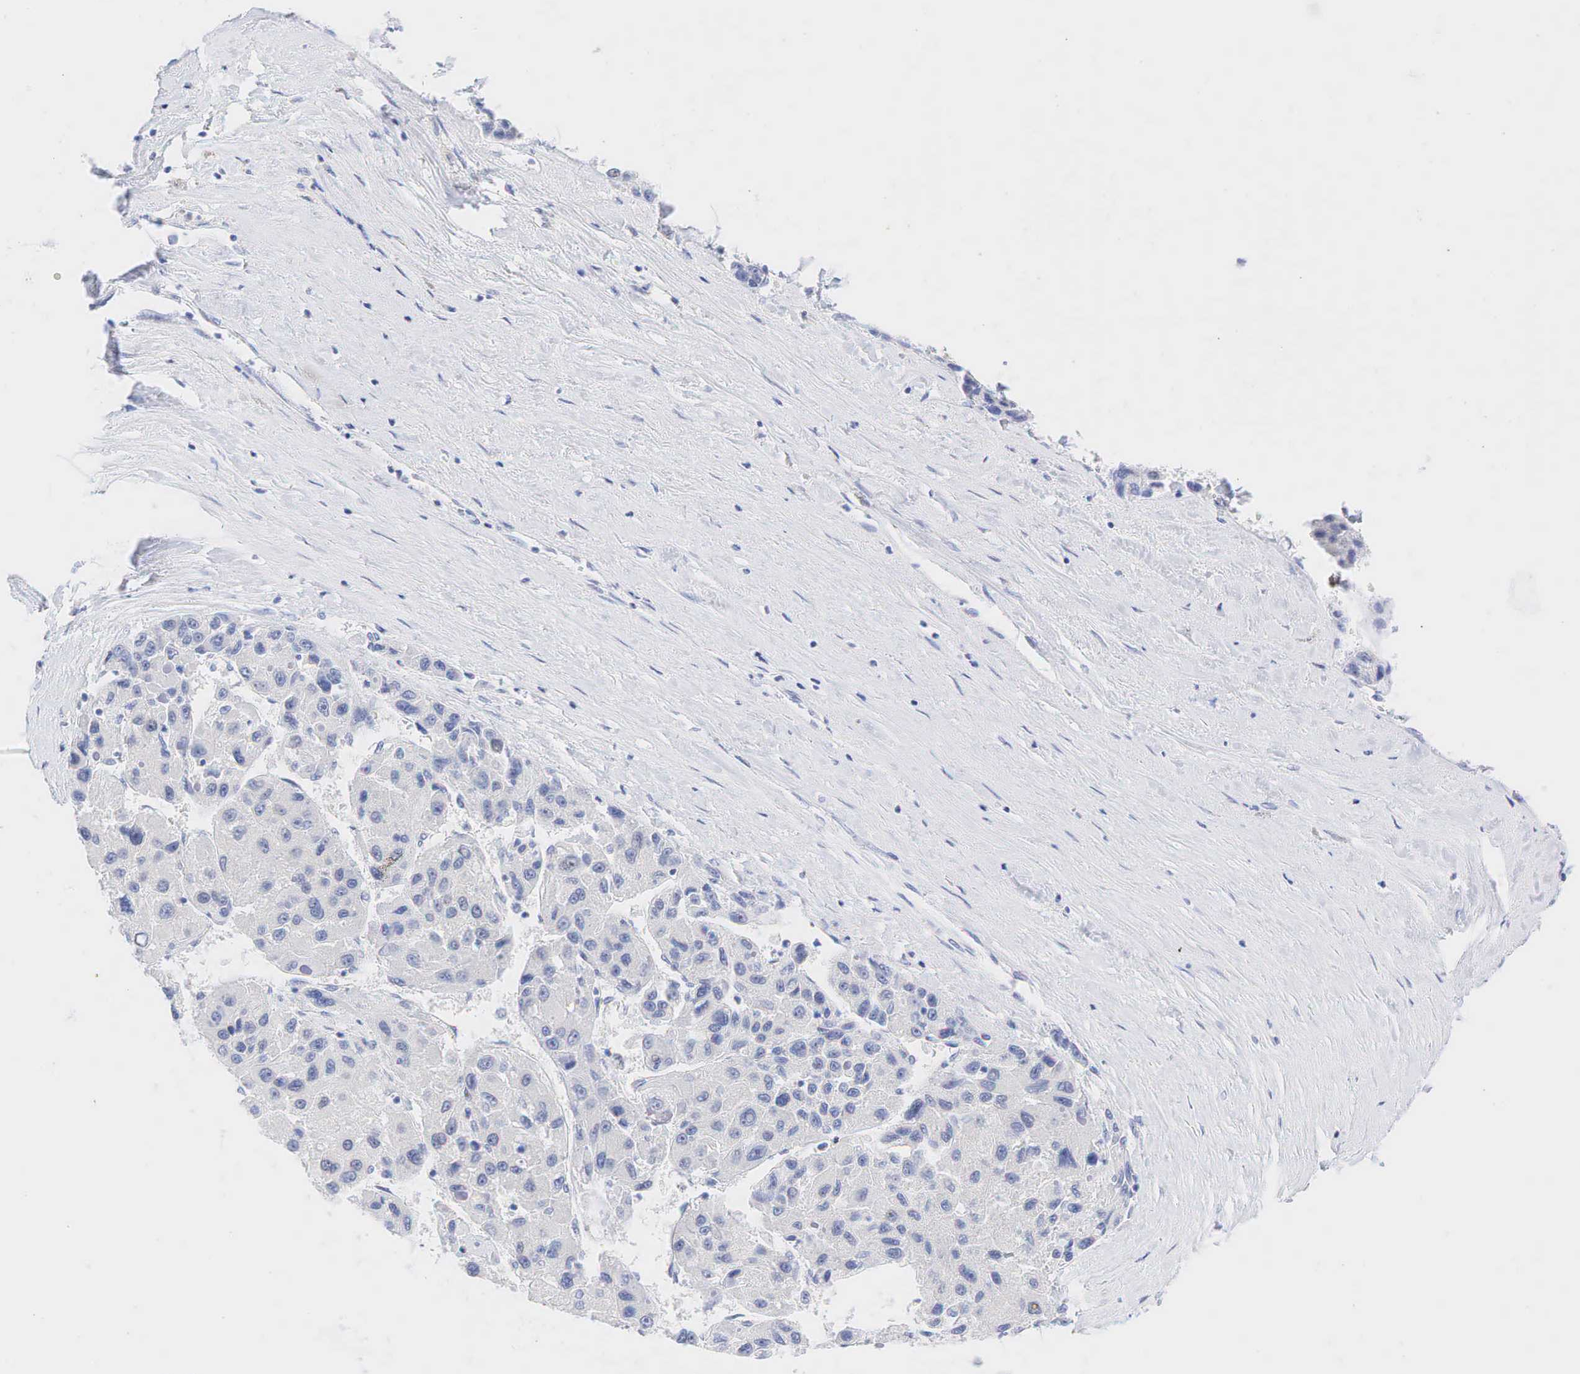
{"staining": {"intensity": "negative", "quantity": "none", "location": "none"}, "tissue": "liver cancer", "cell_type": "Tumor cells", "image_type": "cancer", "snomed": [{"axis": "morphology", "description": "Carcinoma, Hepatocellular, NOS"}, {"axis": "topography", "description": "Liver"}], "caption": "Histopathology image shows no significant protein expression in tumor cells of liver cancer.", "gene": "AR", "patient": {"sex": "male", "age": 64}}